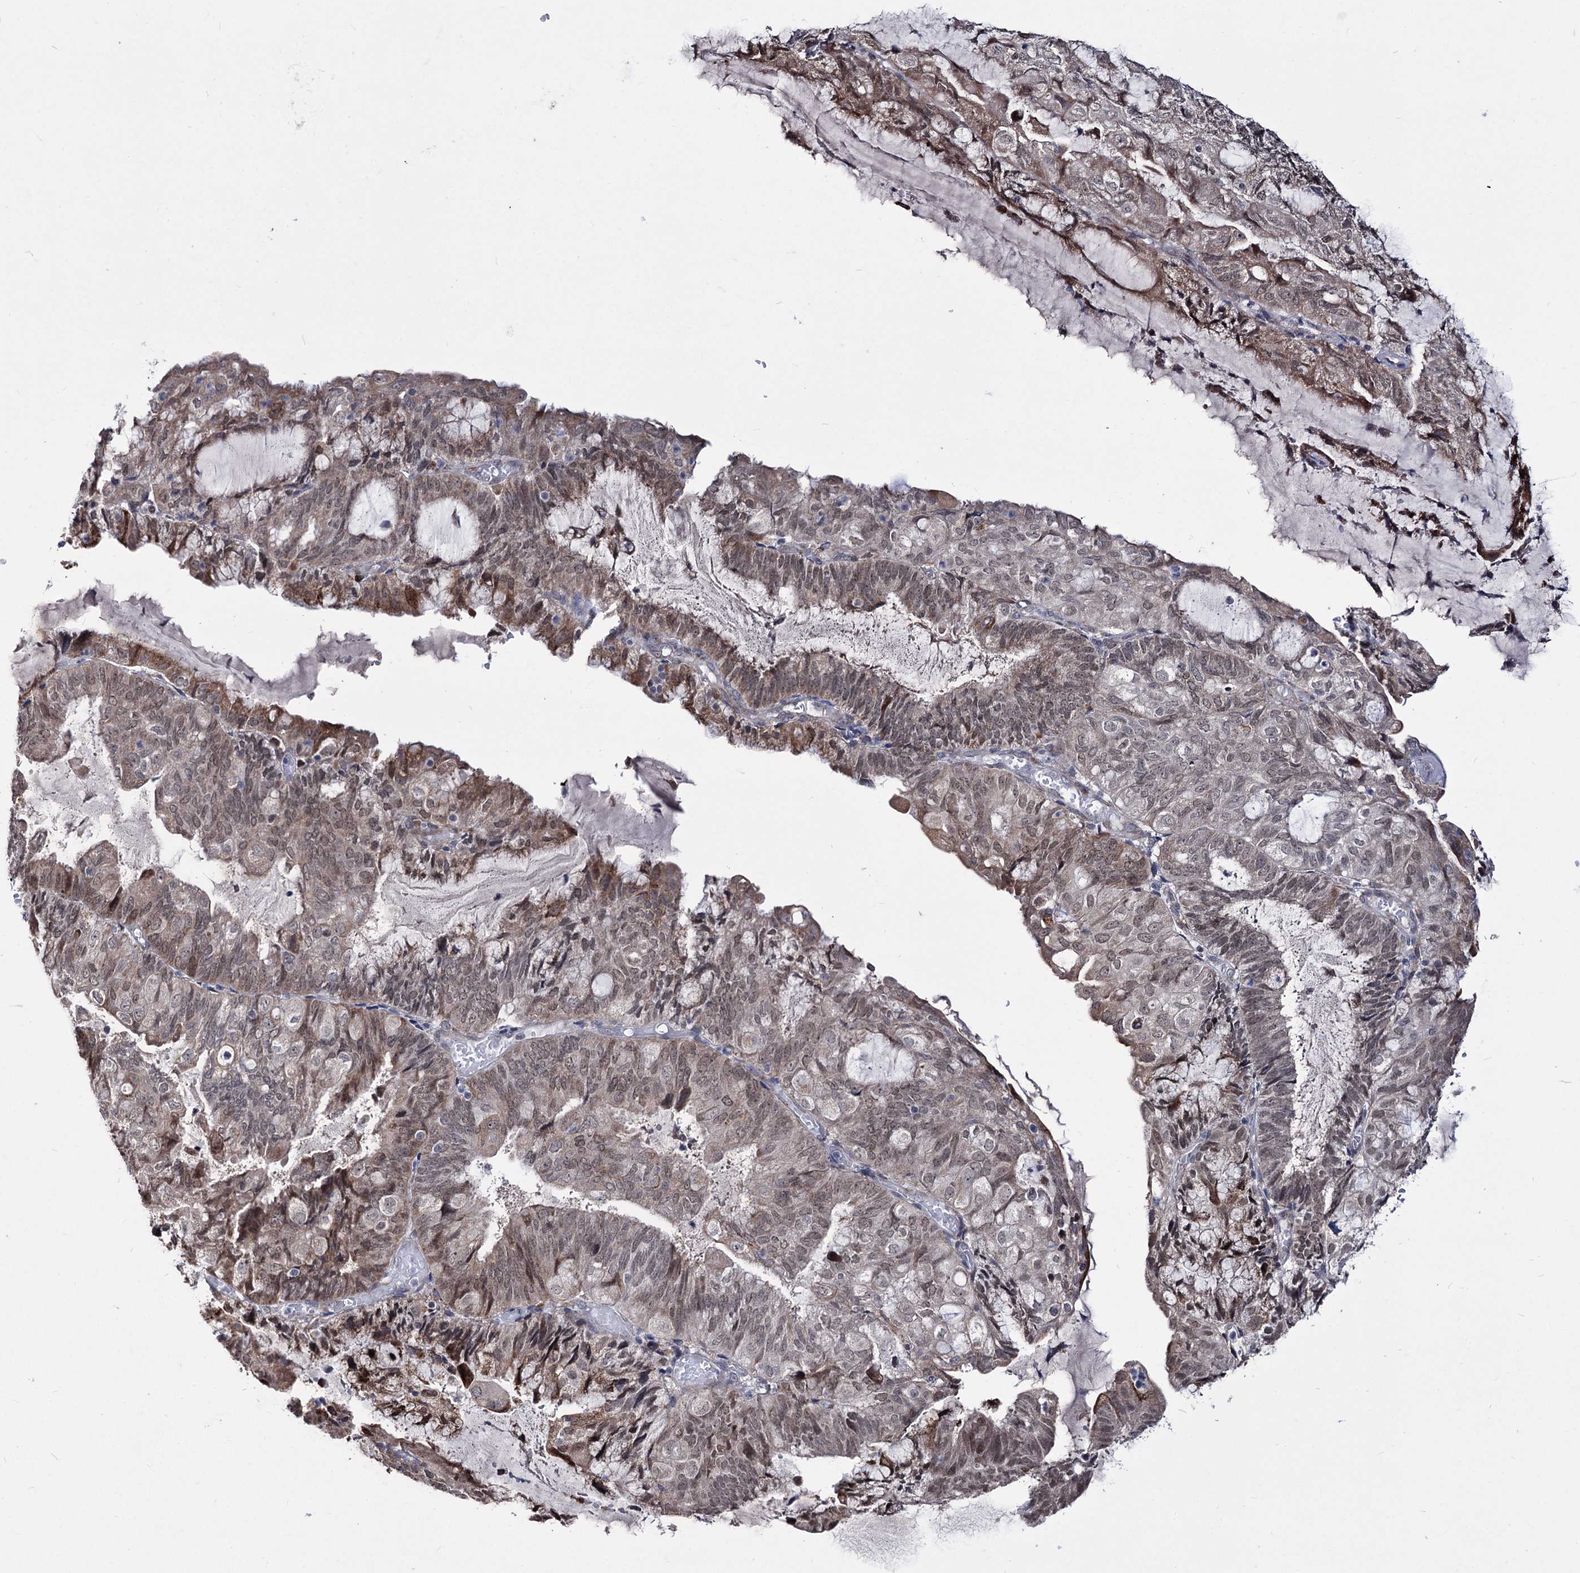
{"staining": {"intensity": "weak", "quantity": "25%-75%", "location": "cytoplasmic/membranous,nuclear"}, "tissue": "endometrial cancer", "cell_type": "Tumor cells", "image_type": "cancer", "snomed": [{"axis": "morphology", "description": "Adenocarcinoma, NOS"}, {"axis": "topography", "description": "Endometrium"}], "caption": "Protein staining reveals weak cytoplasmic/membranous and nuclear positivity in about 25%-75% of tumor cells in endometrial adenocarcinoma. (DAB (3,3'-diaminobenzidine) = brown stain, brightfield microscopy at high magnification).", "gene": "PPRC1", "patient": {"sex": "female", "age": 81}}